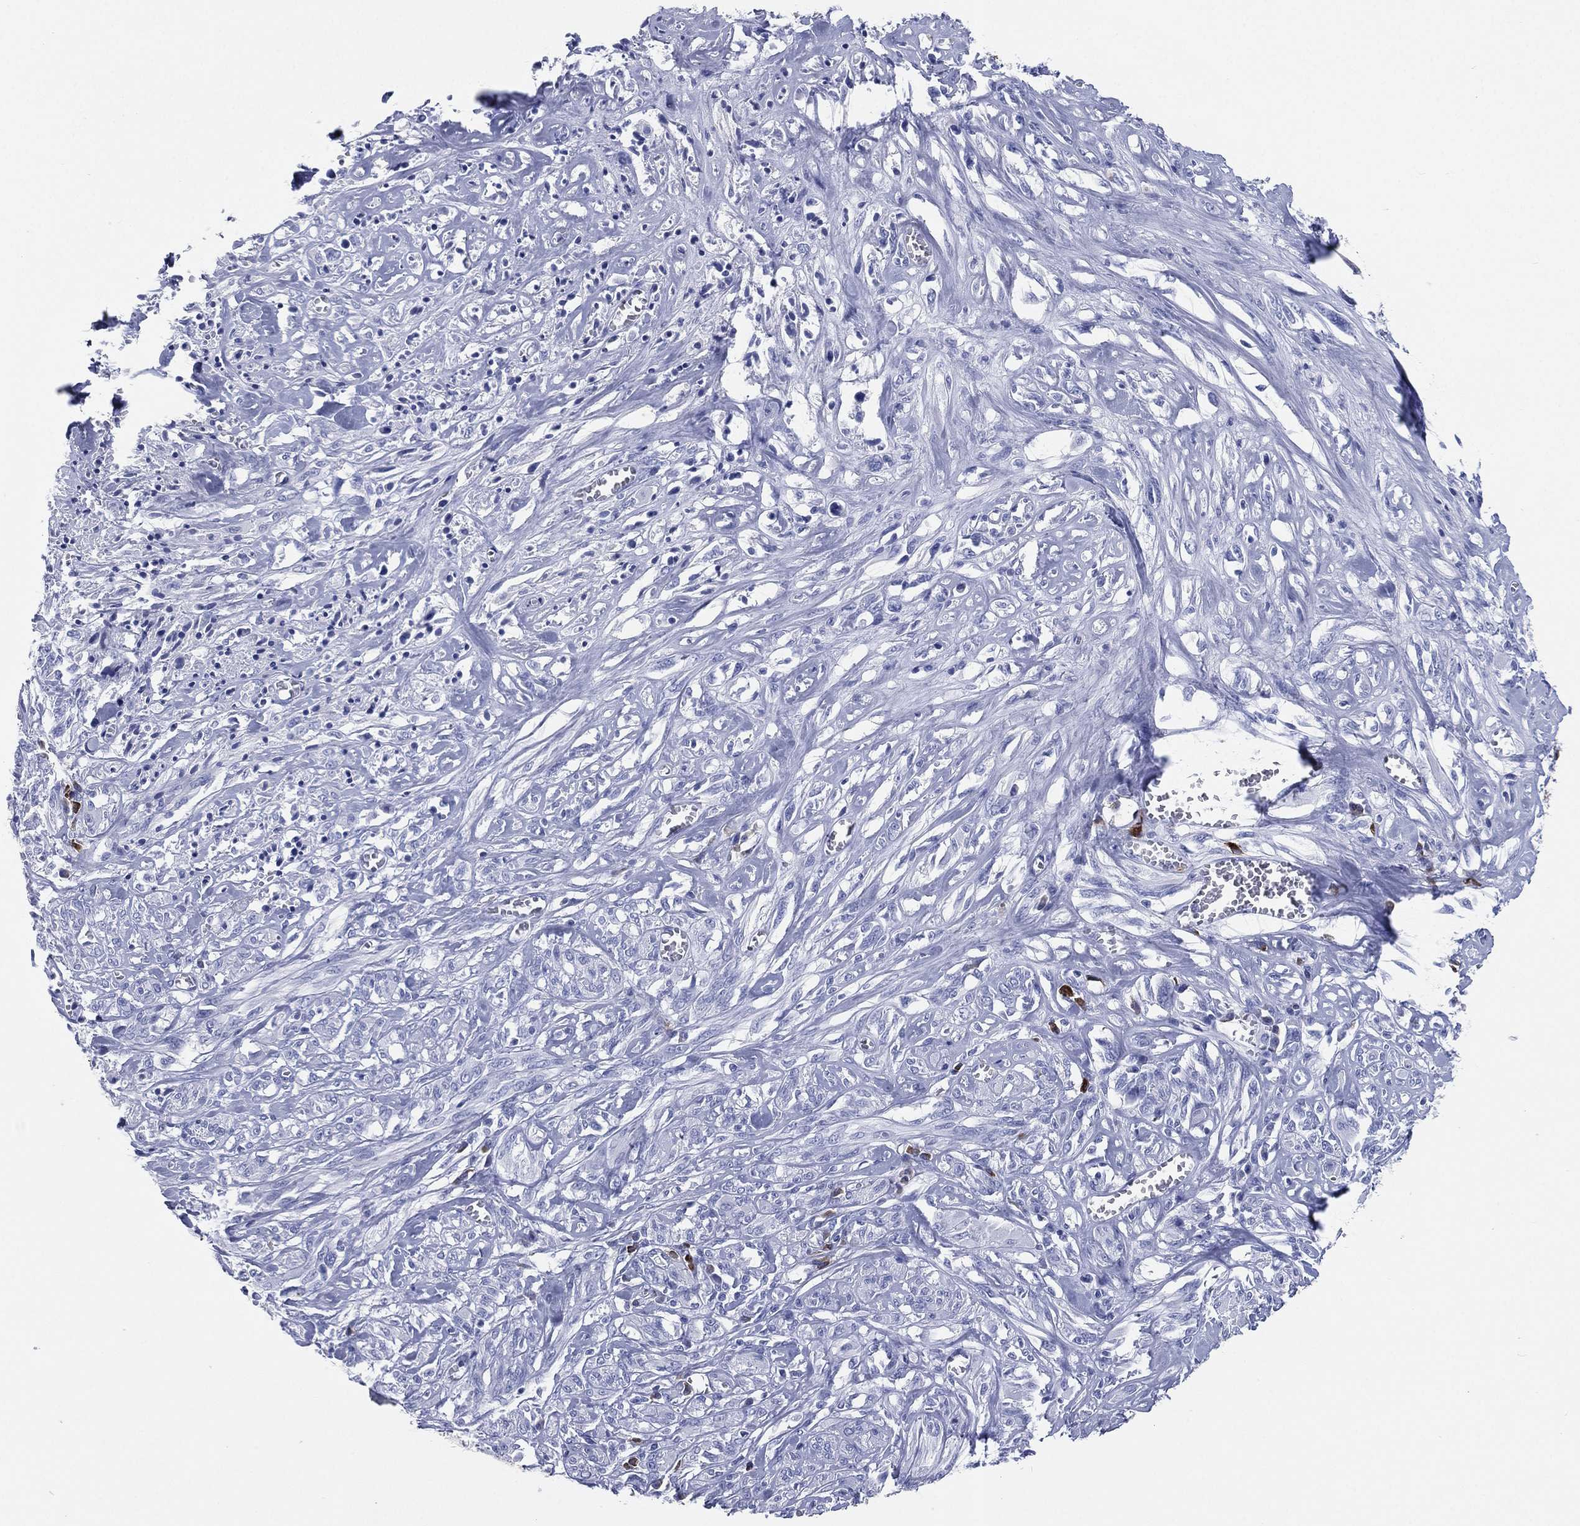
{"staining": {"intensity": "negative", "quantity": "none", "location": "none"}, "tissue": "melanoma", "cell_type": "Tumor cells", "image_type": "cancer", "snomed": [{"axis": "morphology", "description": "Malignant melanoma, NOS"}, {"axis": "topography", "description": "Skin"}], "caption": "A photomicrograph of malignant melanoma stained for a protein shows no brown staining in tumor cells.", "gene": "CD79A", "patient": {"sex": "female", "age": 91}}